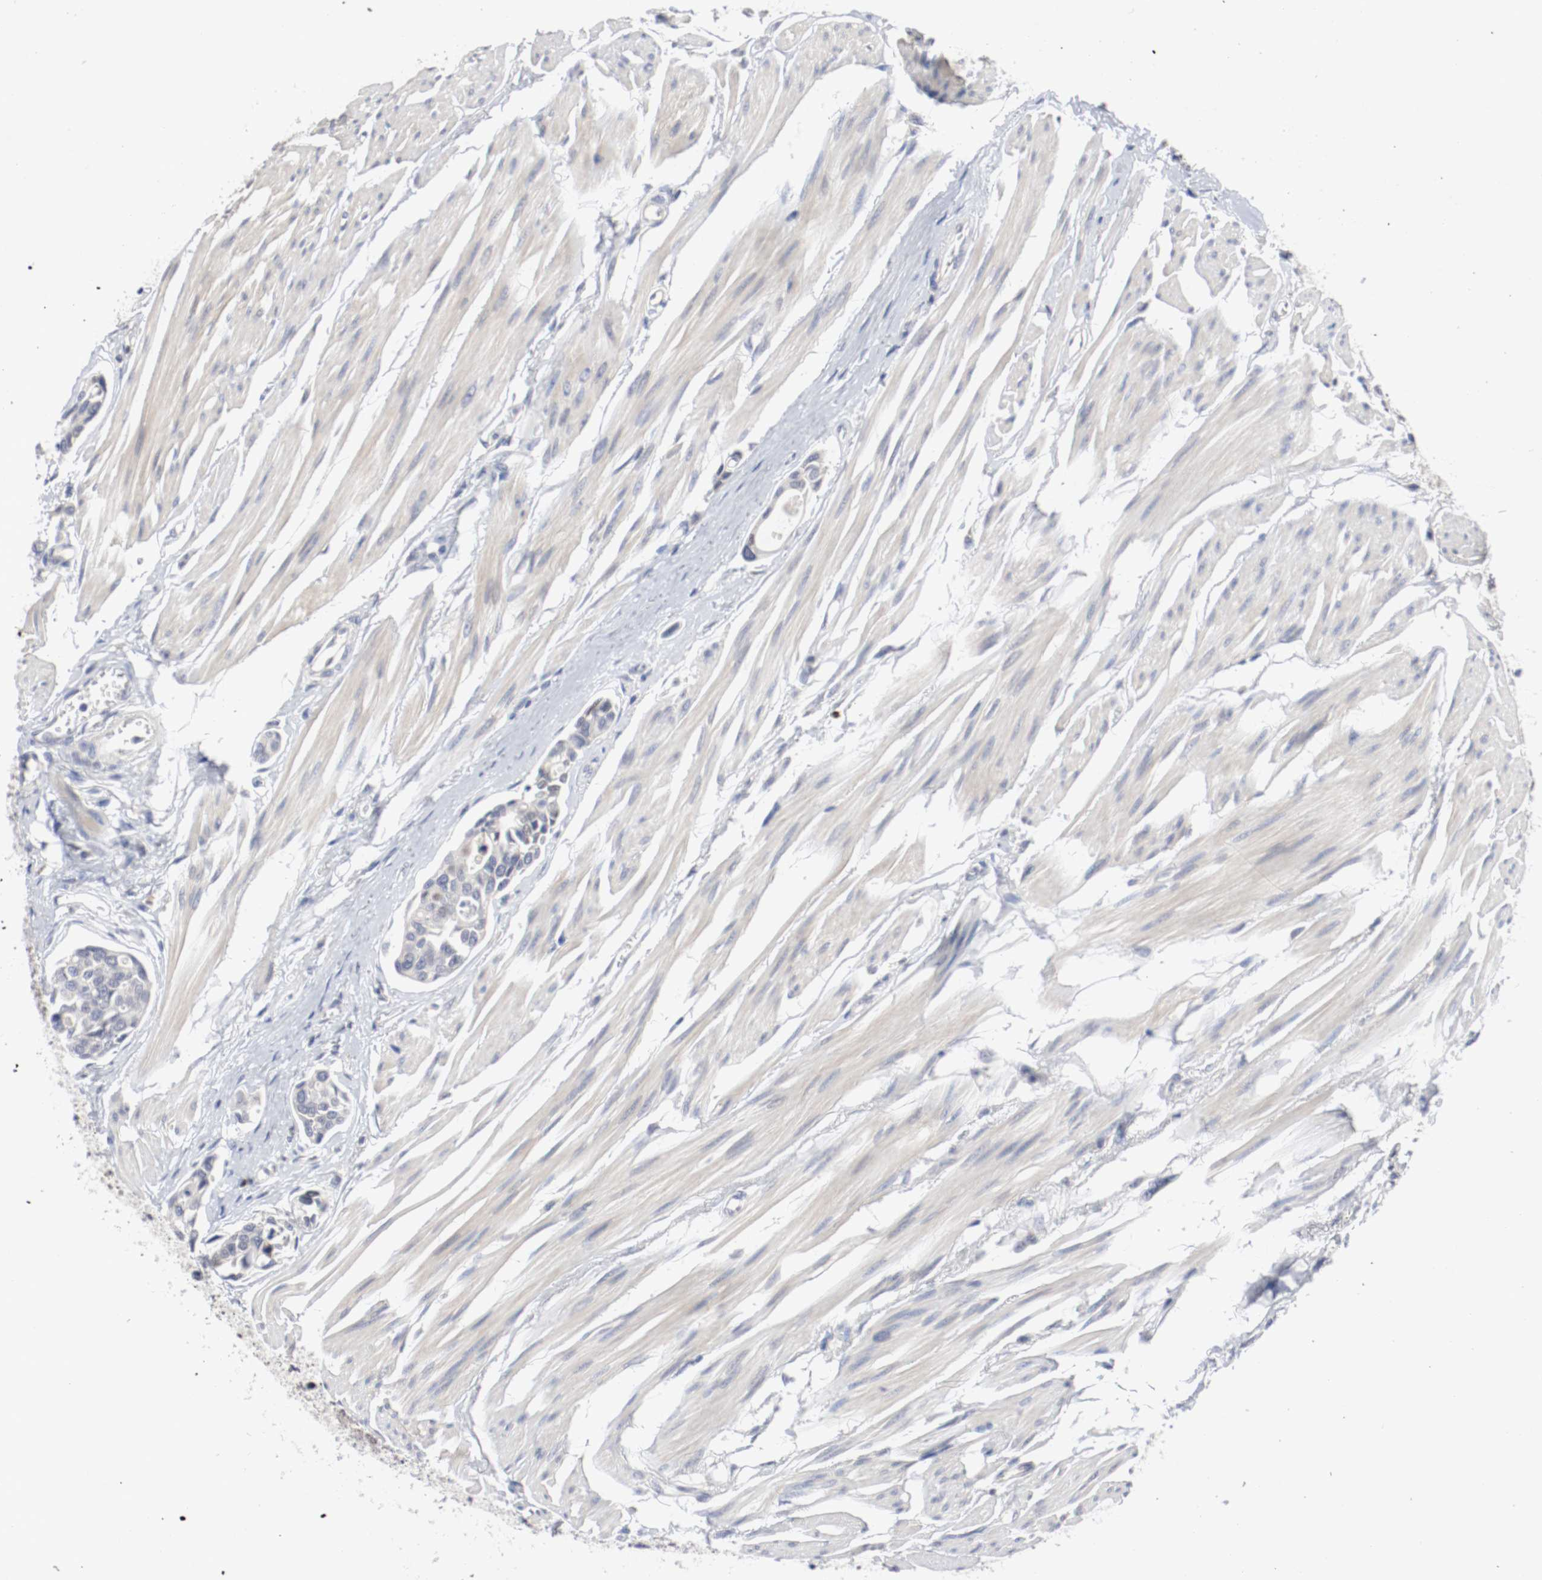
{"staining": {"intensity": "negative", "quantity": "none", "location": "none"}, "tissue": "urothelial cancer", "cell_type": "Tumor cells", "image_type": "cancer", "snomed": [{"axis": "morphology", "description": "Urothelial carcinoma, High grade"}, {"axis": "topography", "description": "Urinary bladder"}], "caption": "IHC of urothelial cancer reveals no expression in tumor cells. (Immunohistochemistry (ihc), brightfield microscopy, high magnification).", "gene": "CEBPE", "patient": {"sex": "male", "age": 78}}